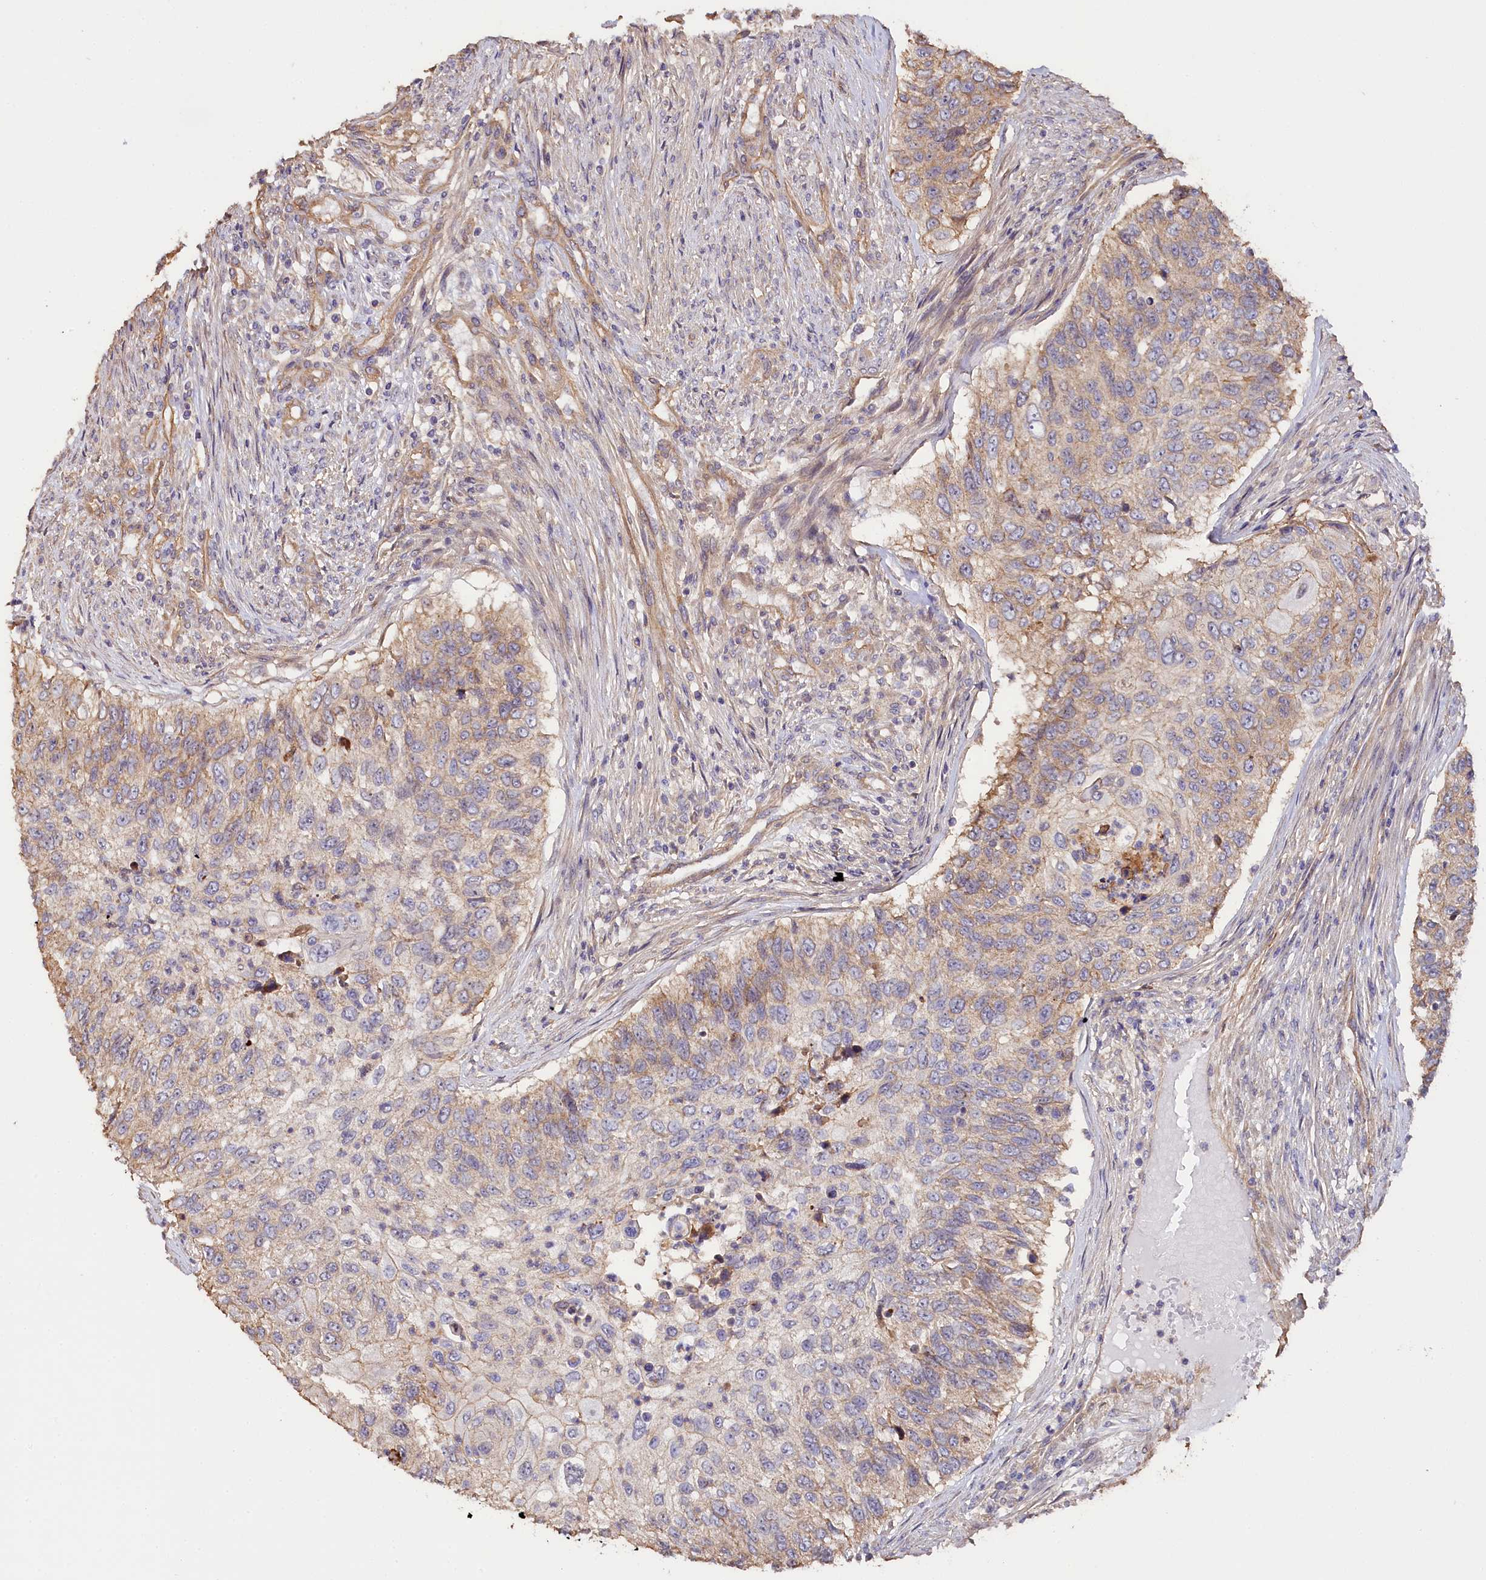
{"staining": {"intensity": "weak", "quantity": "25%-75%", "location": "cytoplasmic/membranous"}, "tissue": "urothelial cancer", "cell_type": "Tumor cells", "image_type": "cancer", "snomed": [{"axis": "morphology", "description": "Urothelial carcinoma, High grade"}, {"axis": "topography", "description": "Urinary bladder"}], "caption": "Urothelial carcinoma (high-grade) stained with a brown dye displays weak cytoplasmic/membranous positive expression in approximately 25%-75% of tumor cells.", "gene": "KATNB1", "patient": {"sex": "female", "age": 60}}